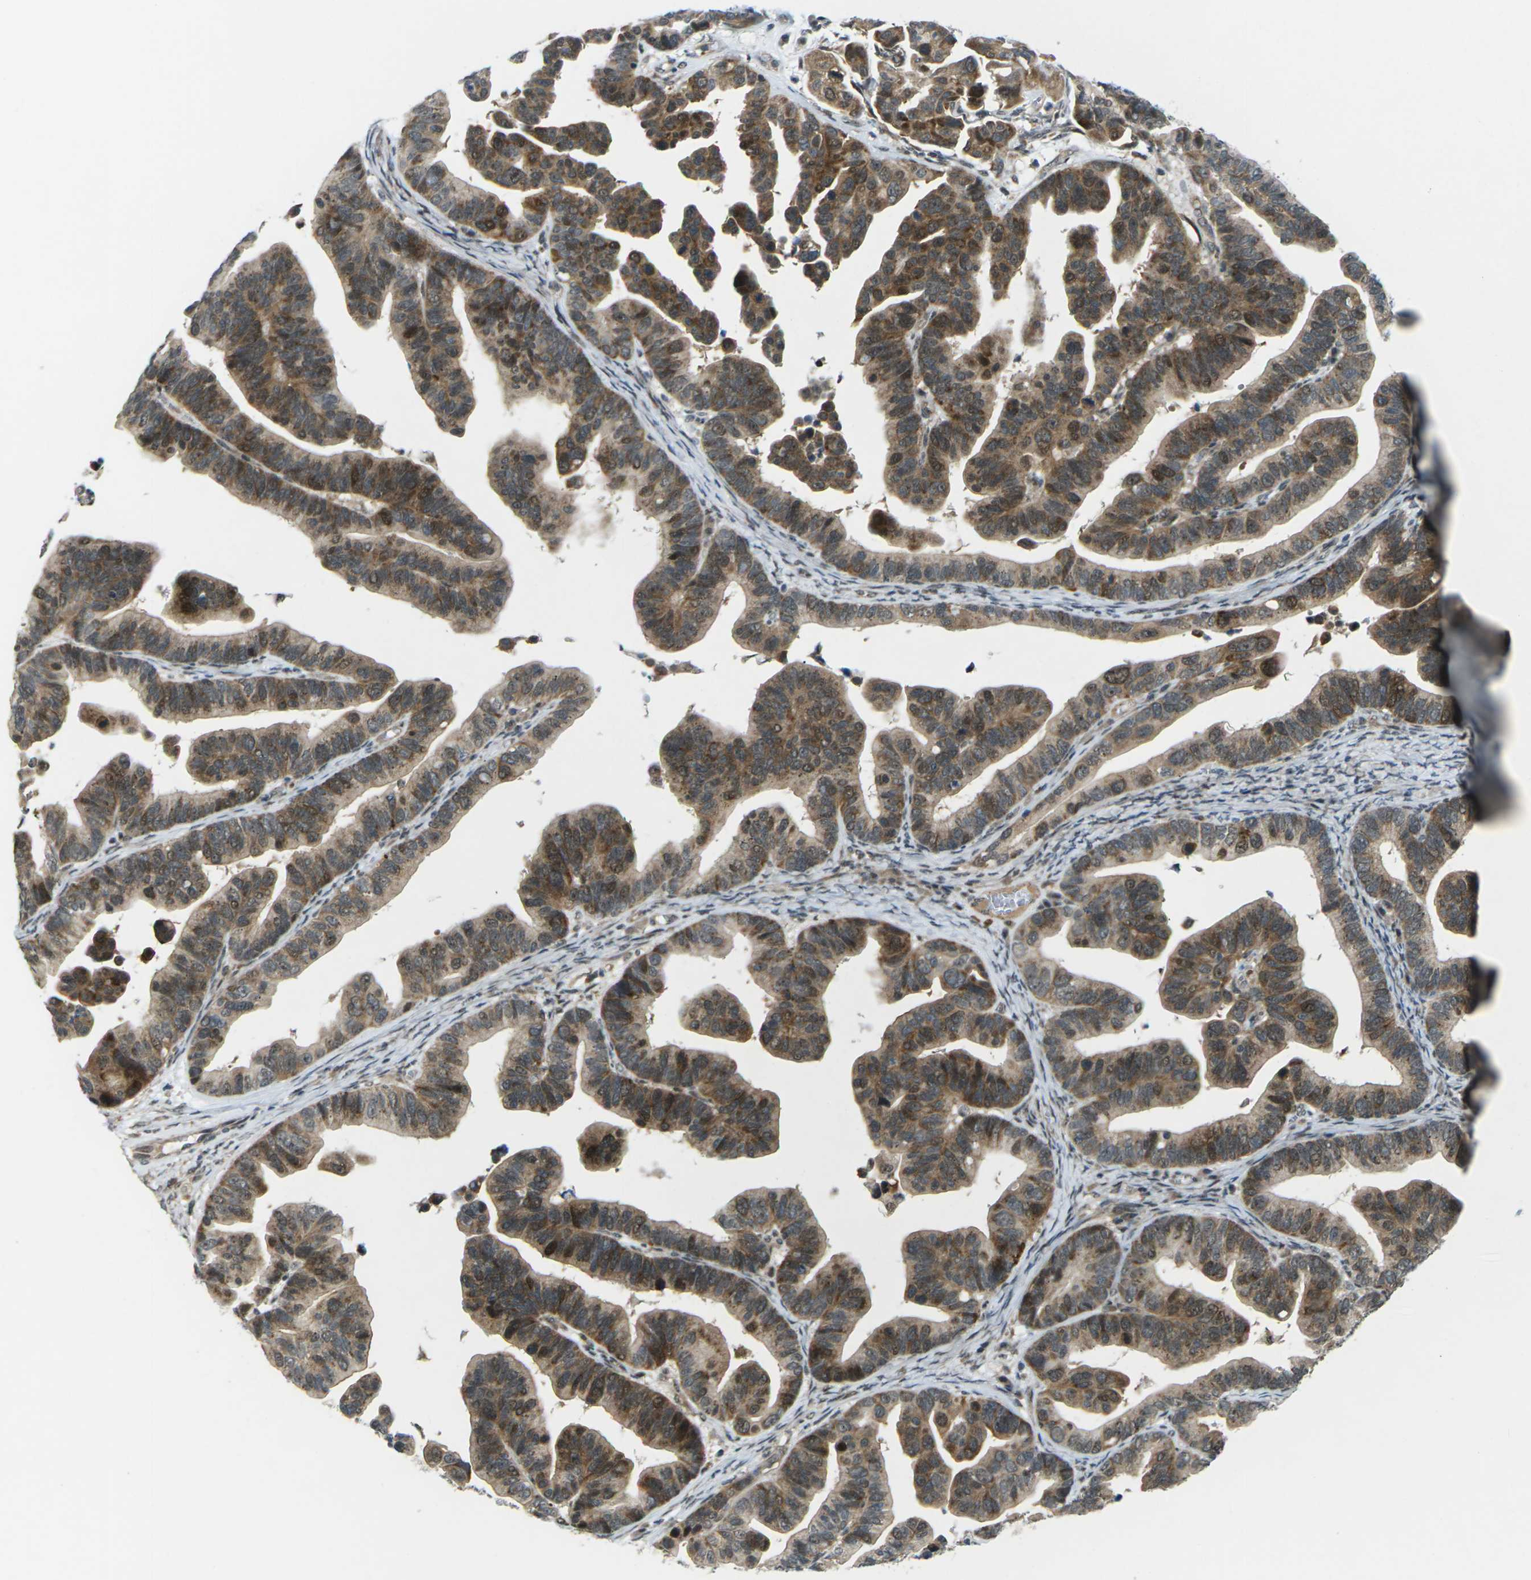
{"staining": {"intensity": "moderate", "quantity": ">75%", "location": "cytoplasmic/membranous"}, "tissue": "ovarian cancer", "cell_type": "Tumor cells", "image_type": "cancer", "snomed": [{"axis": "morphology", "description": "Cystadenocarcinoma, serous, NOS"}, {"axis": "topography", "description": "Ovary"}], "caption": "Protein analysis of ovarian cancer tissue displays moderate cytoplasmic/membranous expression in approximately >75% of tumor cells.", "gene": "UBE2S", "patient": {"sex": "female", "age": 56}}